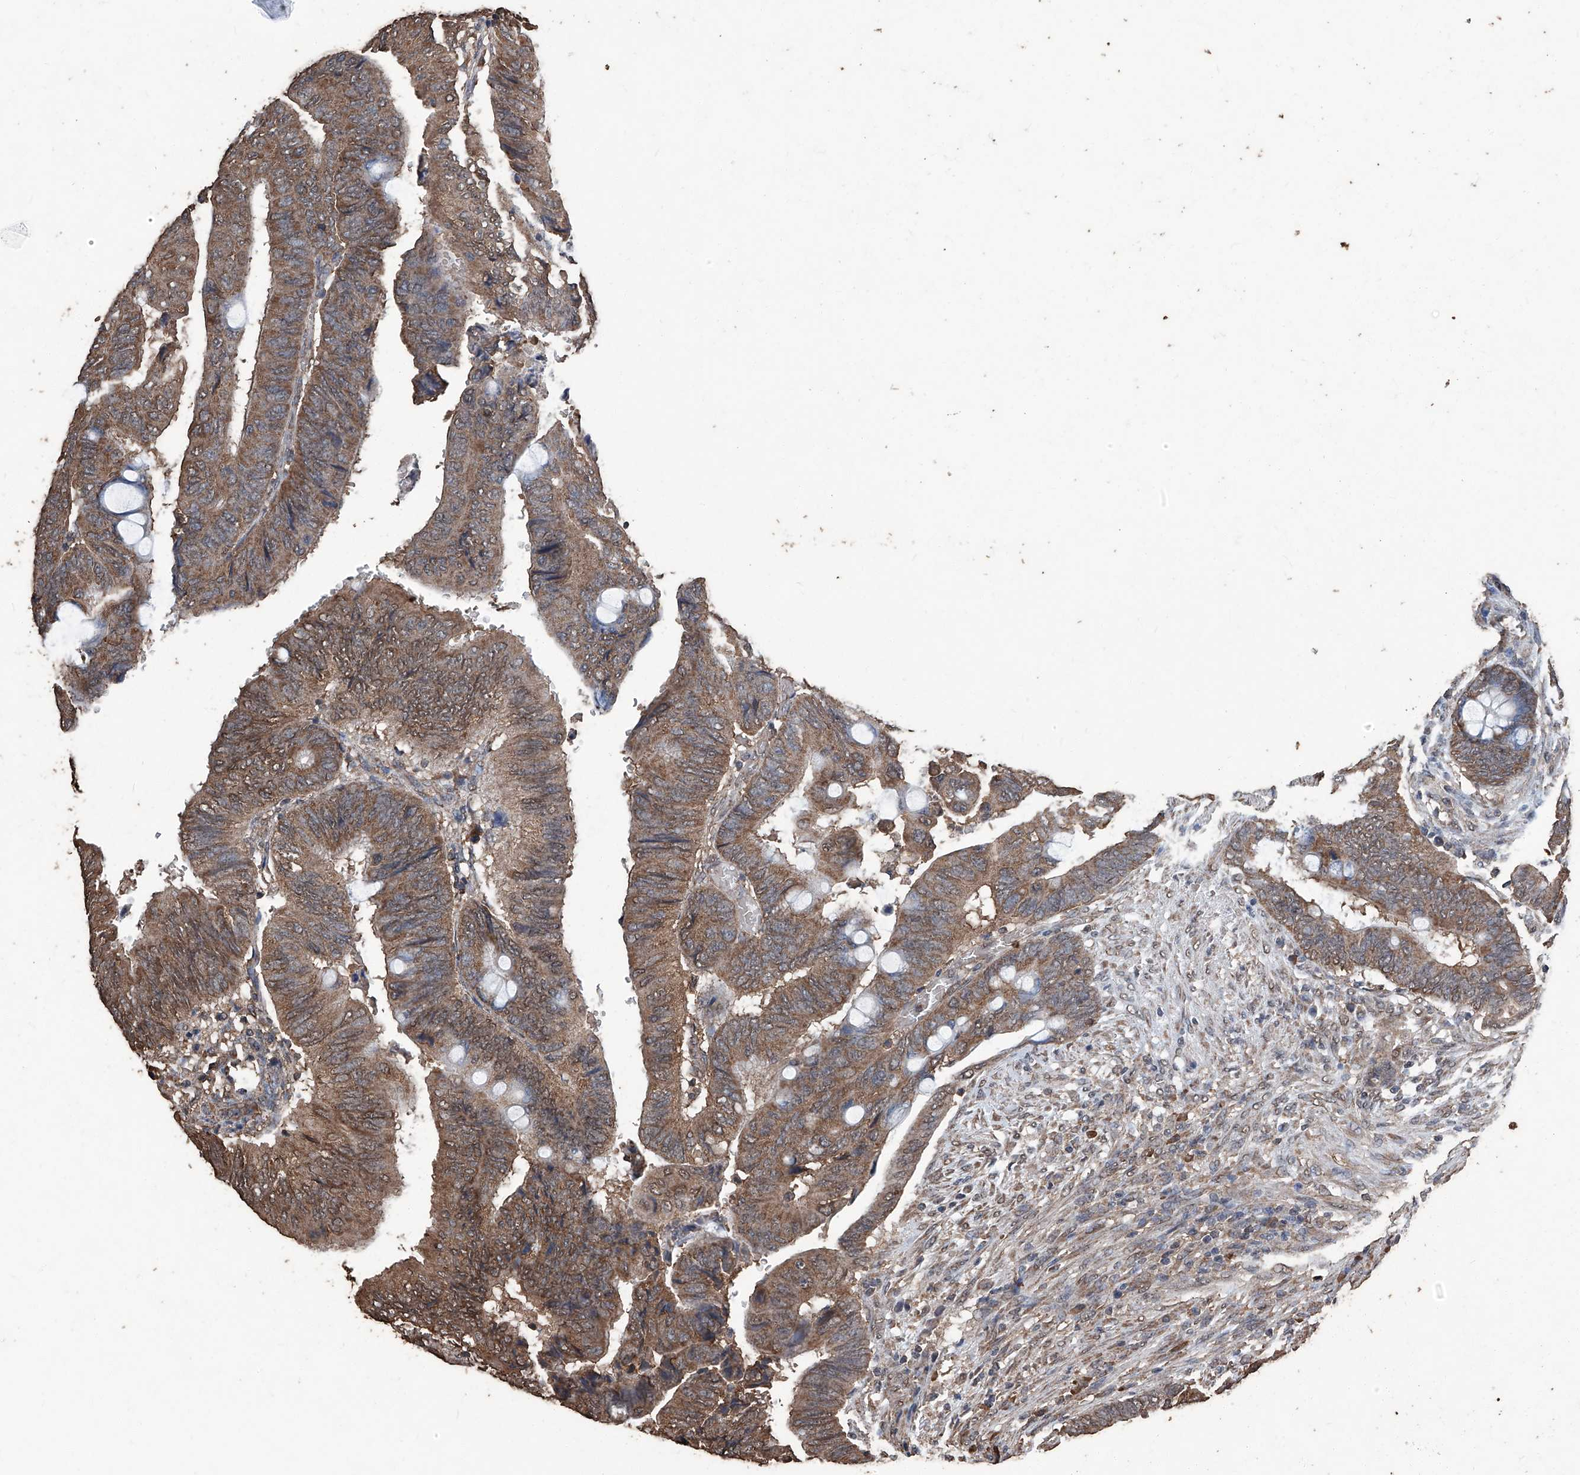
{"staining": {"intensity": "moderate", "quantity": ">75%", "location": "cytoplasmic/membranous"}, "tissue": "colorectal cancer", "cell_type": "Tumor cells", "image_type": "cancer", "snomed": [{"axis": "morphology", "description": "Normal tissue, NOS"}, {"axis": "morphology", "description": "Adenocarcinoma, NOS"}, {"axis": "topography", "description": "Rectum"}, {"axis": "topography", "description": "Peripheral nerve tissue"}], "caption": "Colorectal cancer (adenocarcinoma) tissue reveals moderate cytoplasmic/membranous expression in approximately >75% of tumor cells", "gene": "STARD7", "patient": {"sex": "male", "age": 92}}